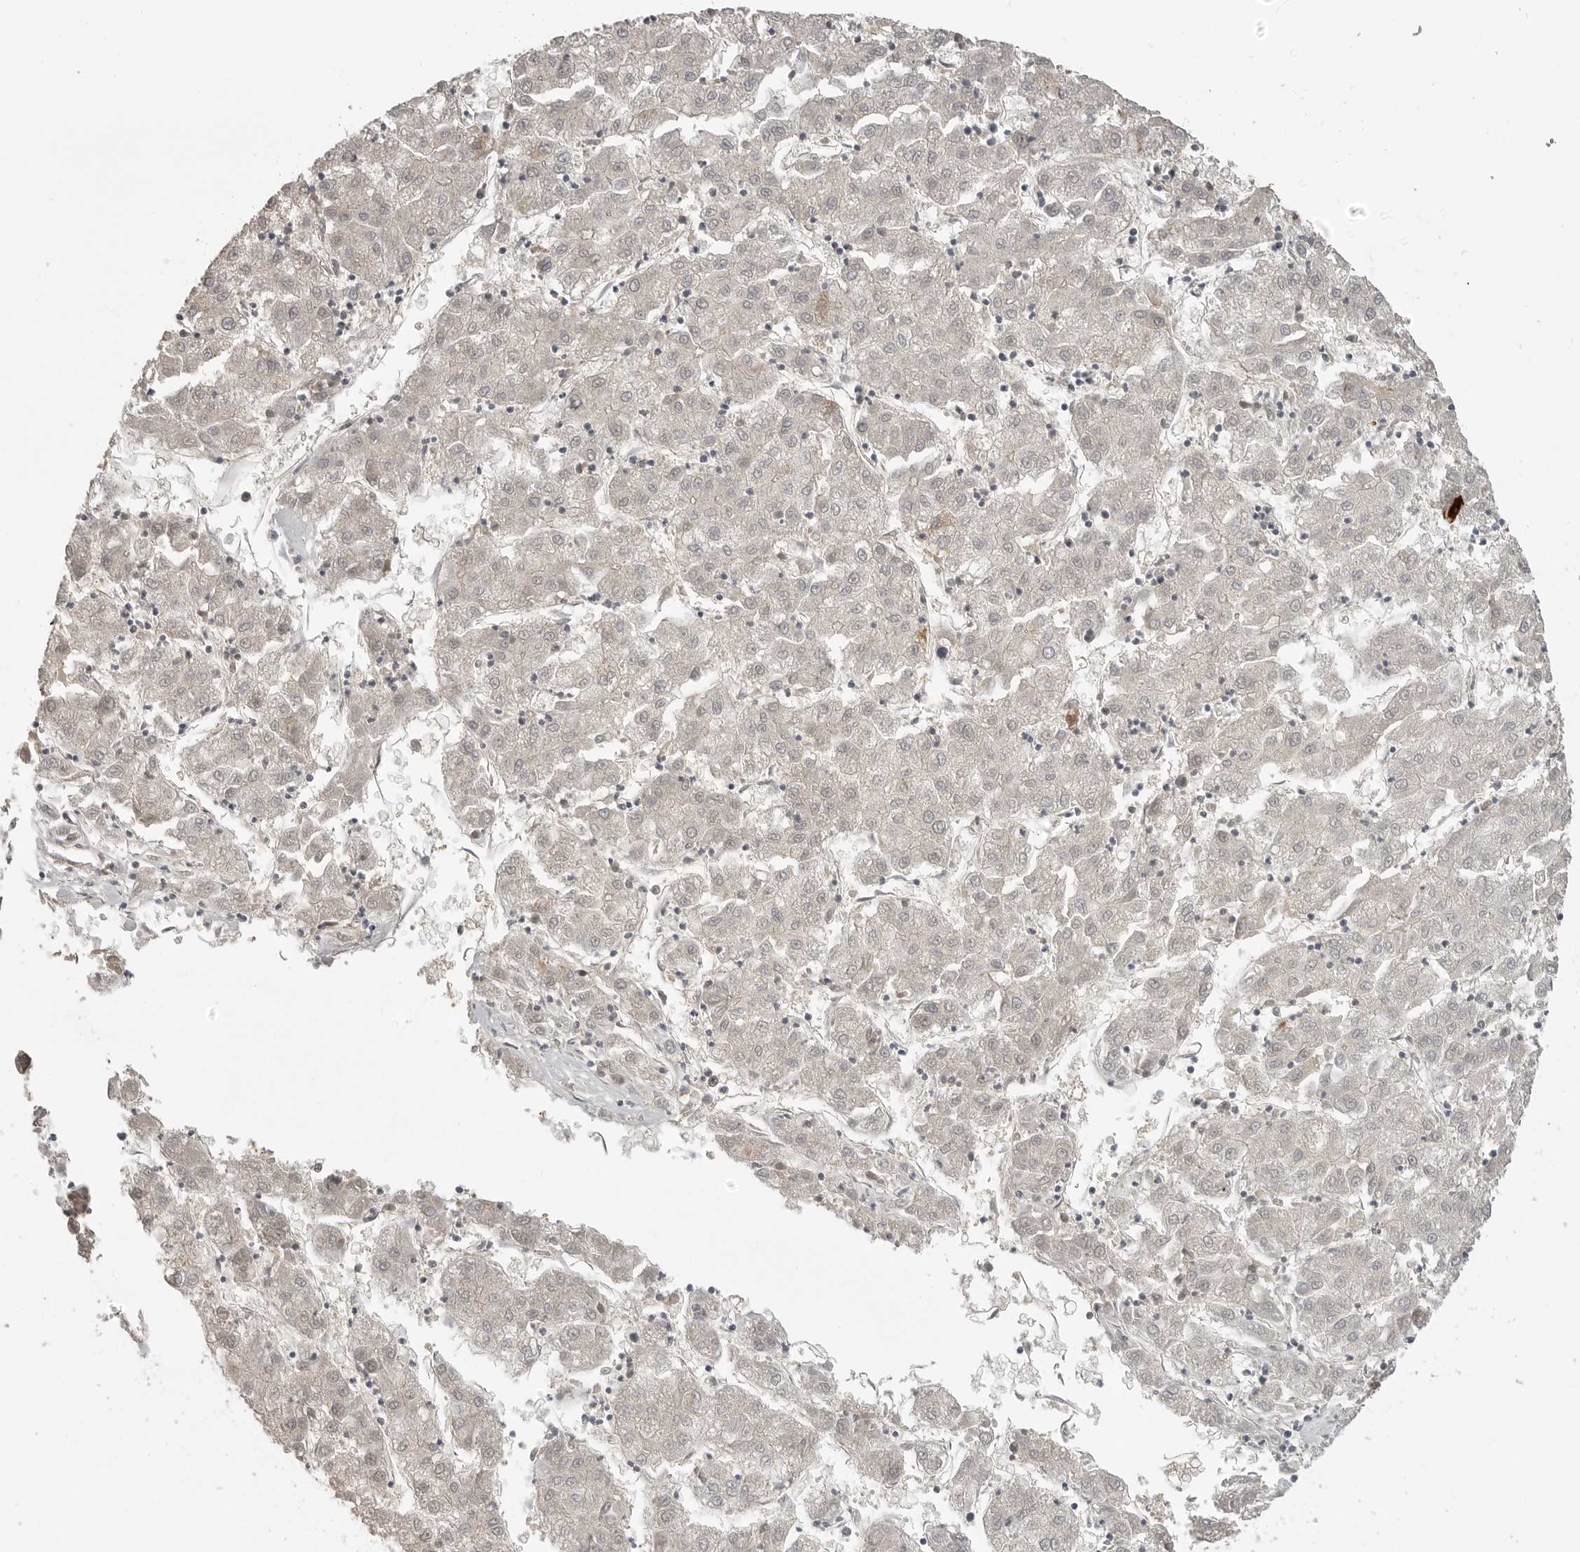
{"staining": {"intensity": "weak", "quantity": "<25%", "location": "cytoplasmic/membranous"}, "tissue": "liver cancer", "cell_type": "Tumor cells", "image_type": "cancer", "snomed": [{"axis": "morphology", "description": "Carcinoma, Hepatocellular, NOS"}, {"axis": "topography", "description": "Liver"}], "caption": "Immunohistochemistry histopathology image of hepatocellular carcinoma (liver) stained for a protein (brown), which demonstrates no positivity in tumor cells.", "gene": "SMG8", "patient": {"sex": "male", "age": 72}}